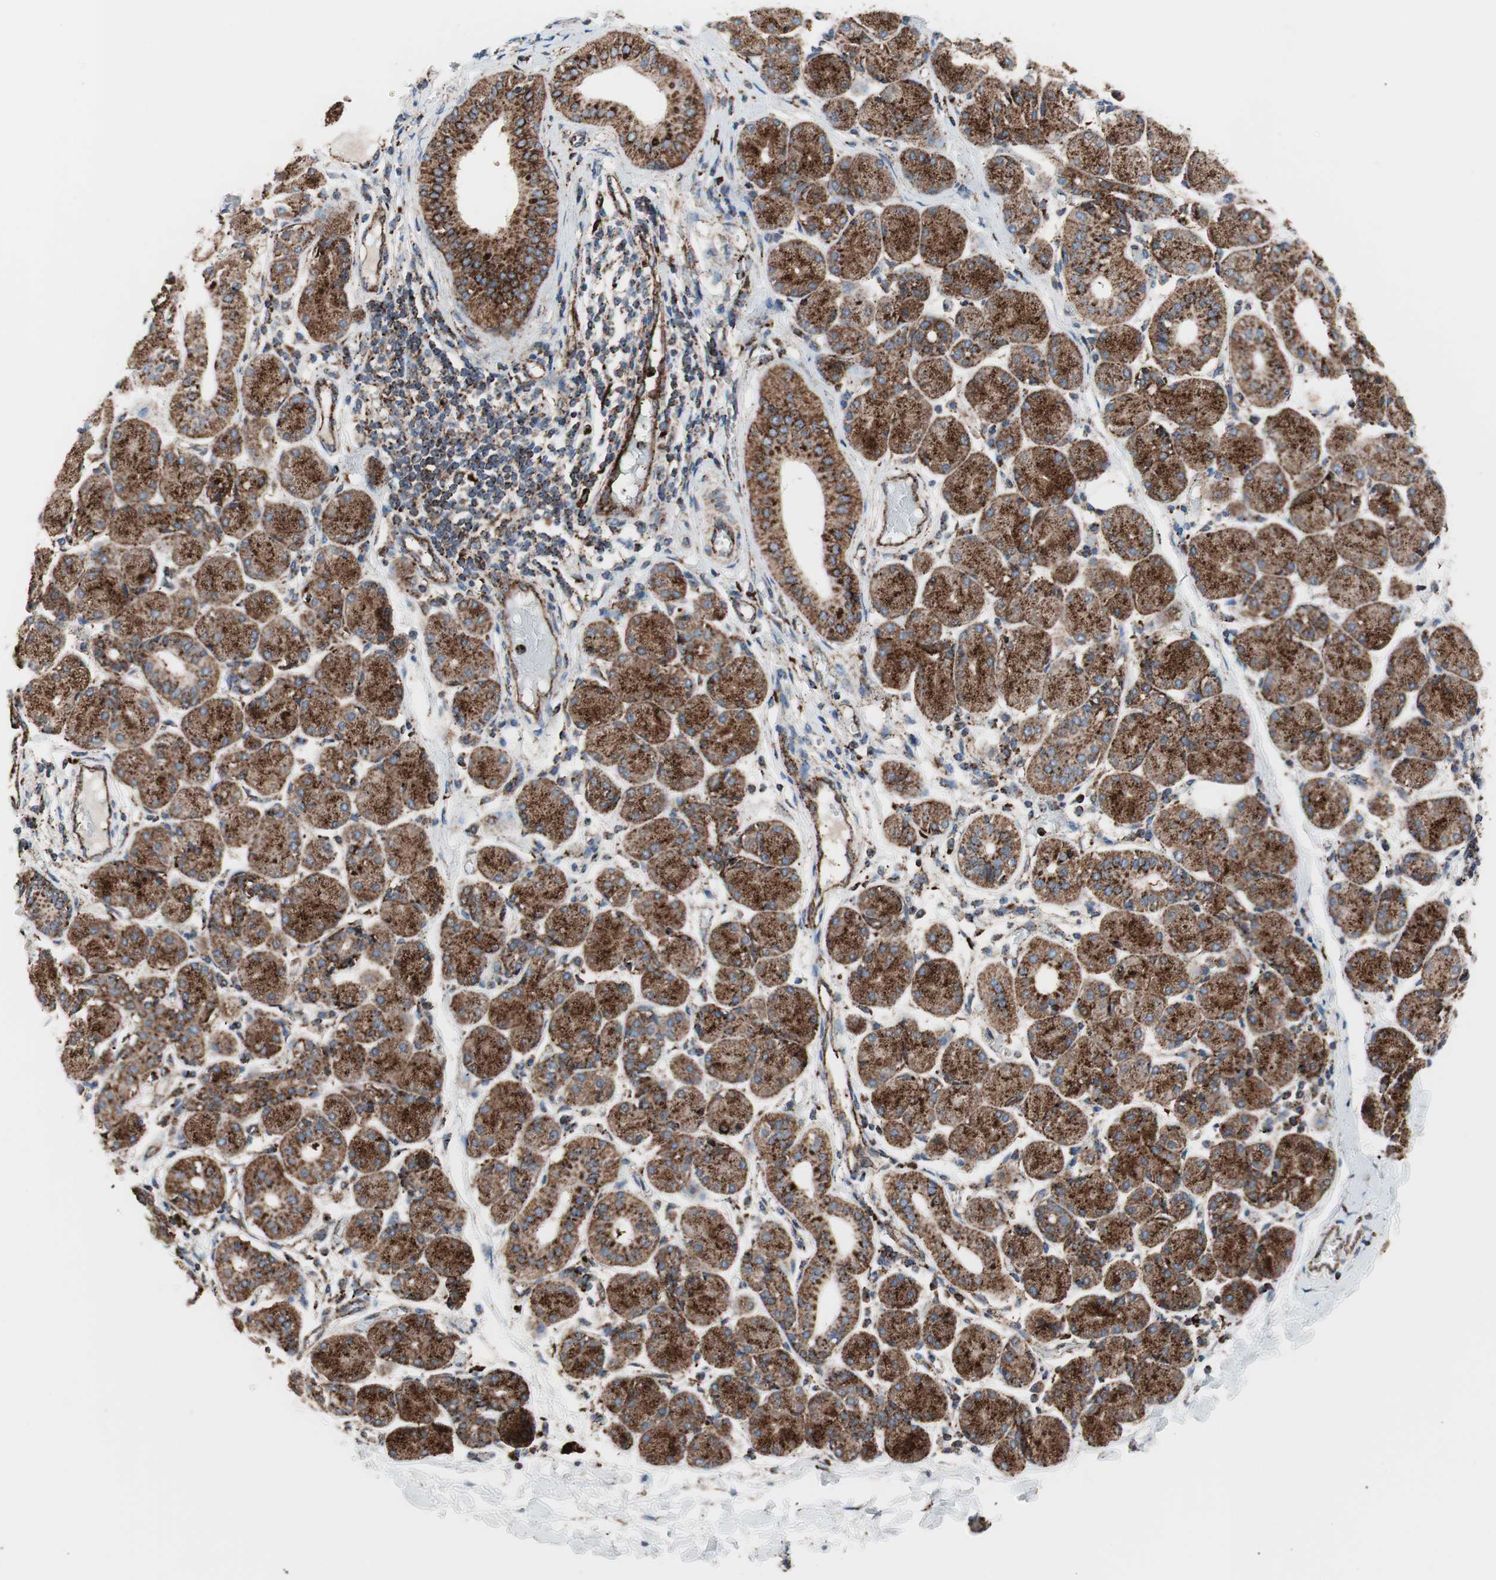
{"staining": {"intensity": "strong", "quantity": ">75%", "location": "cytoplasmic/membranous"}, "tissue": "salivary gland", "cell_type": "Glandular cells", "image_type": "normal", "snomed": [{"axis": "morphology", "description": "Normal tissue, NOS"}, {"axis": "topography", "description": "Salivary gland"}], "caption": "An IHC image of unremarkable tissue is shown. Protein staining in brown labels strong cytoplasmic/membranous positivity in salivary gland within glandular cells.", "gene": "LAMP1", "patient": {"sex": "female", "age": 24}}